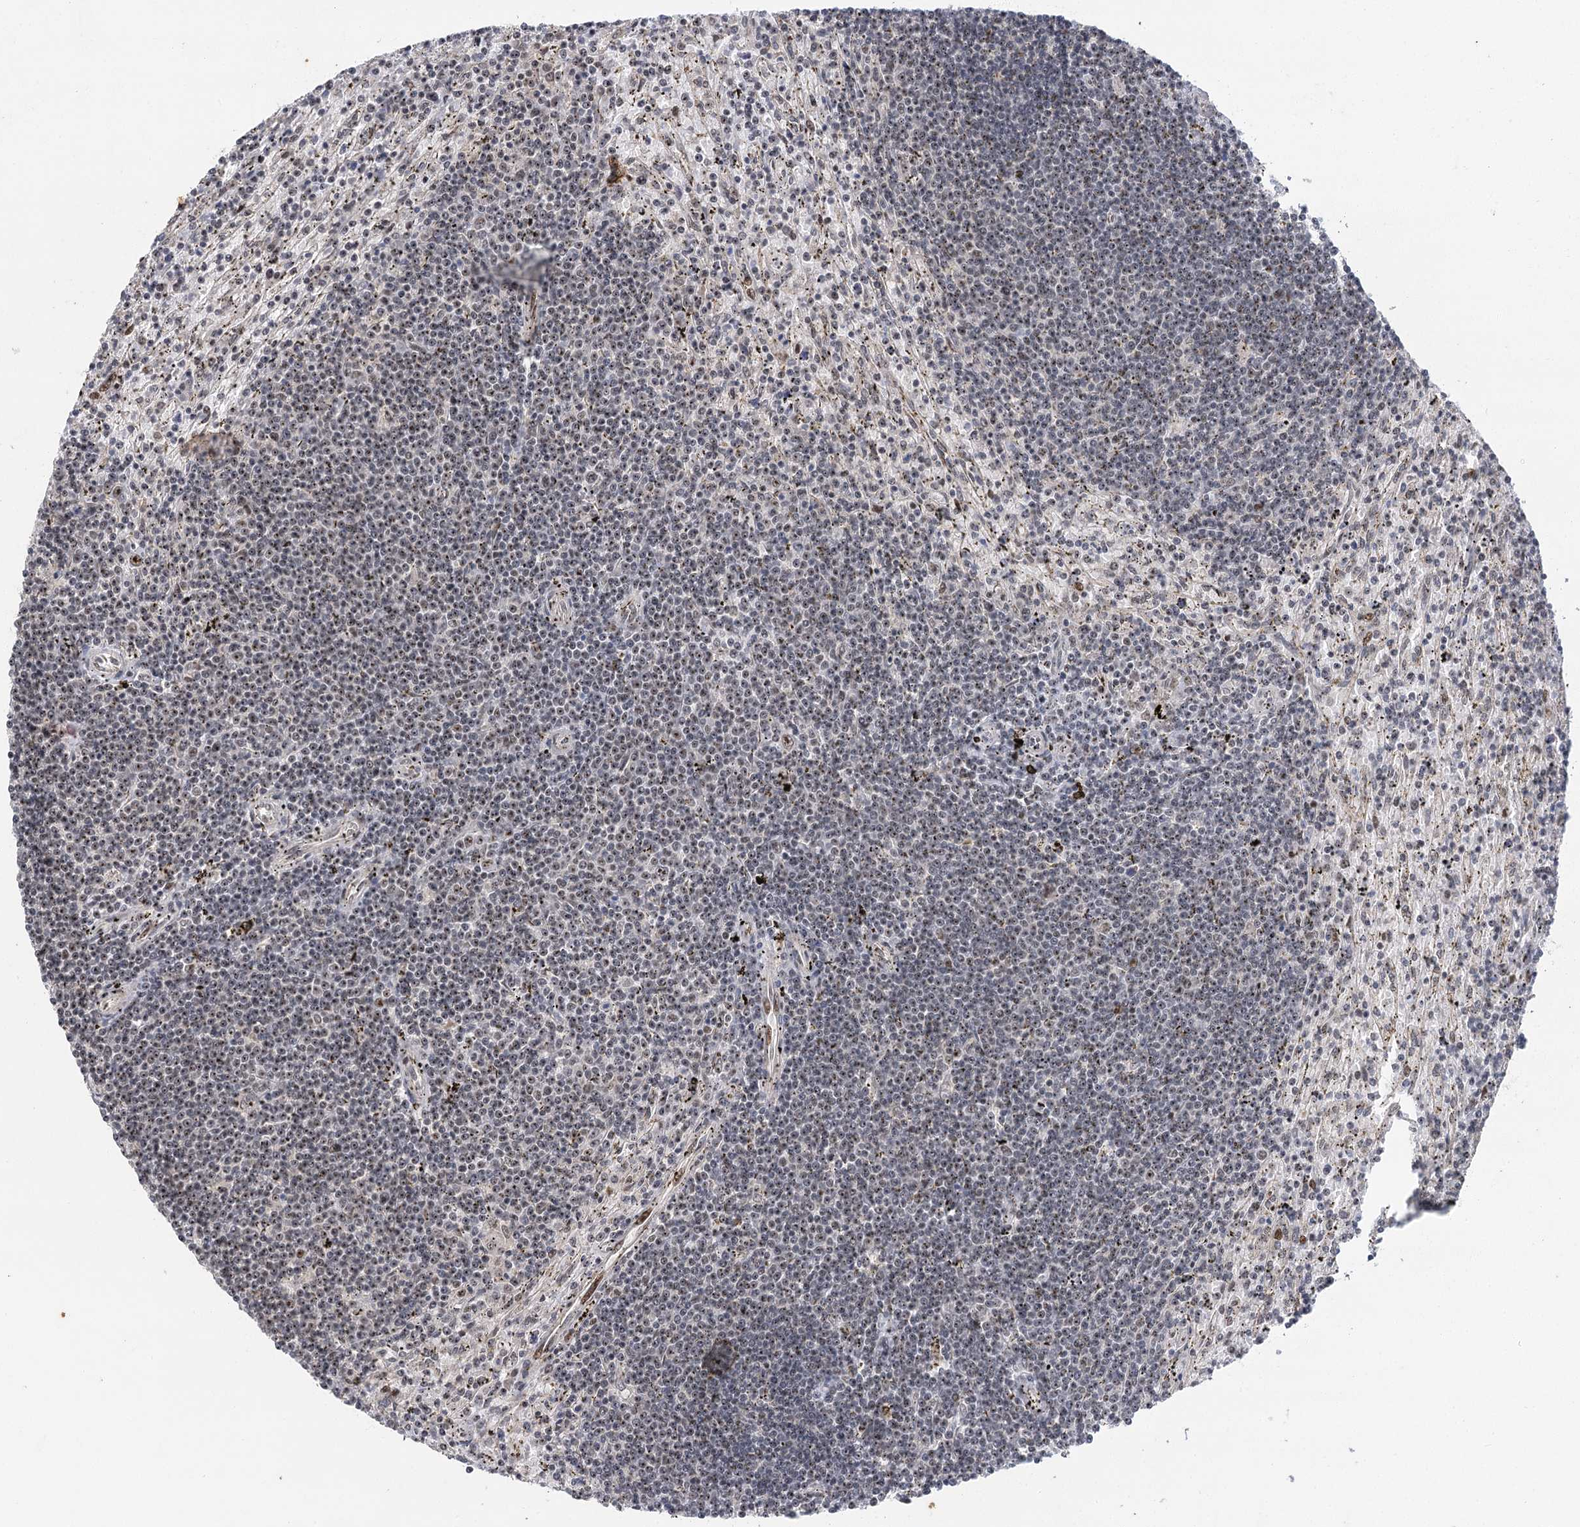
{"staining": {"intensity": "weak", "quantity": "25%-75%", "location": "nuclear"}, "tissue": "lymphoma", "cell_type": "Tumor cells", "image_type": "cancer", "snomed": [{"axis": "morphology", "description": "Malignant lymphoma, non-Hodgkin's type, Low grade"}, {"axis": "topography", "description": "Spleen"}], "caption": "IHC histopathology image of human malignant lymphoma, non-Hodgkin's type (low-grade) stained for a protein (brown), which displays low levels of weak nuclear positivity in about 25%-75% of tumor cells.", "gene": "IL11RA", "patient": {"sex": "male", "age": 76}}